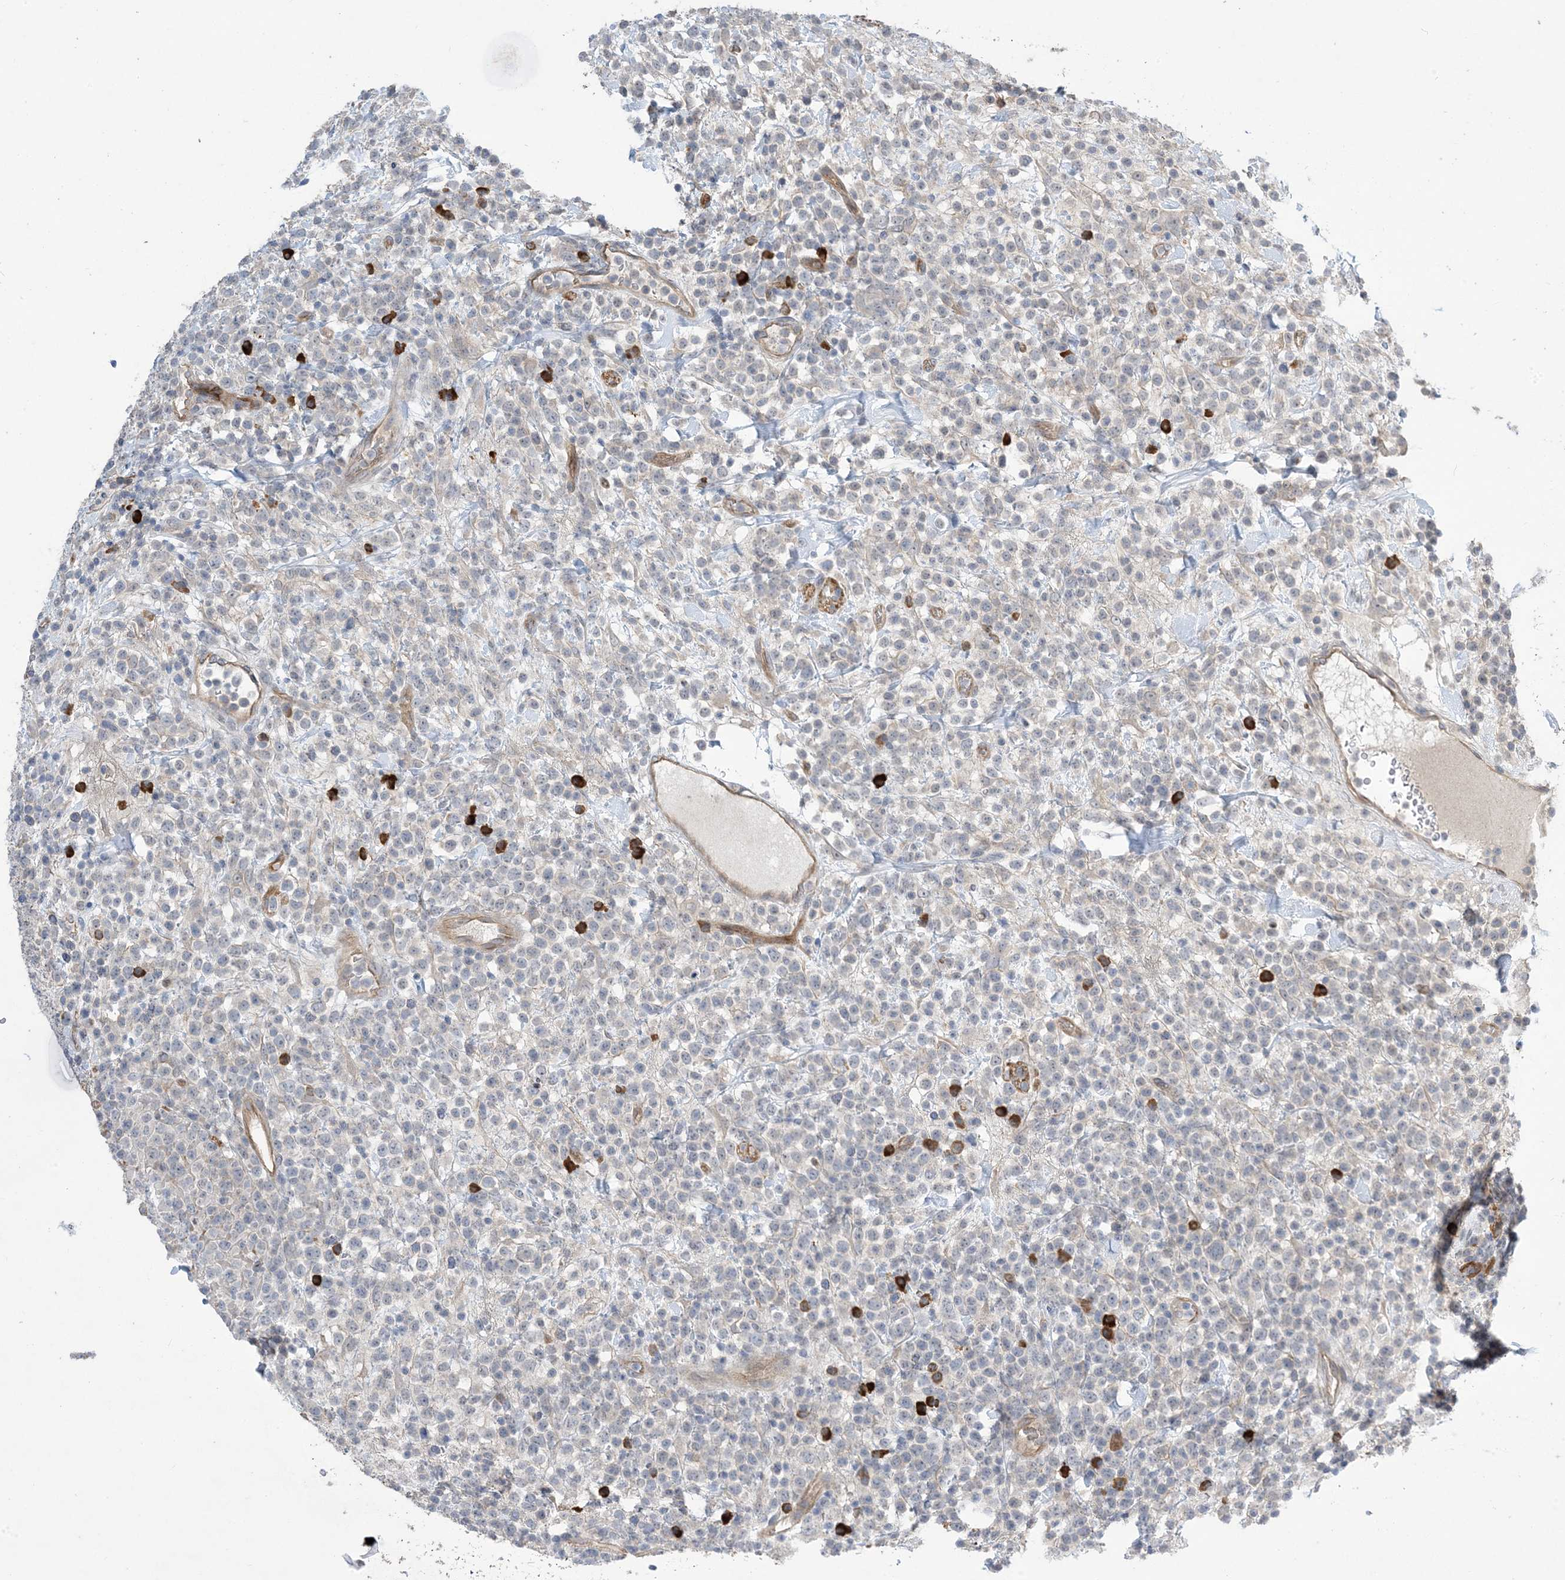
{"staining": {"intensity": "negative", "quantity": "none", "location": "none"}, "tissue": "lymphoma", "cell_type": "Tumor cells", "image_type": "cancer", "snomed": [{"axis": "morphology", "description": "Malignant lymphoma, non-Hodgkin's type, High grade"}, {"axis": "topography", "description": "Colon"}], "caption": "There is no significant staining in tumor cells of high-grade malignant lymphoma, non-Hodgkin's type. (DAB immunohistochemistry with hematoxylin counter stain).", "gene": "AOC1", "patient": {"sex": "female", "age": 53}}